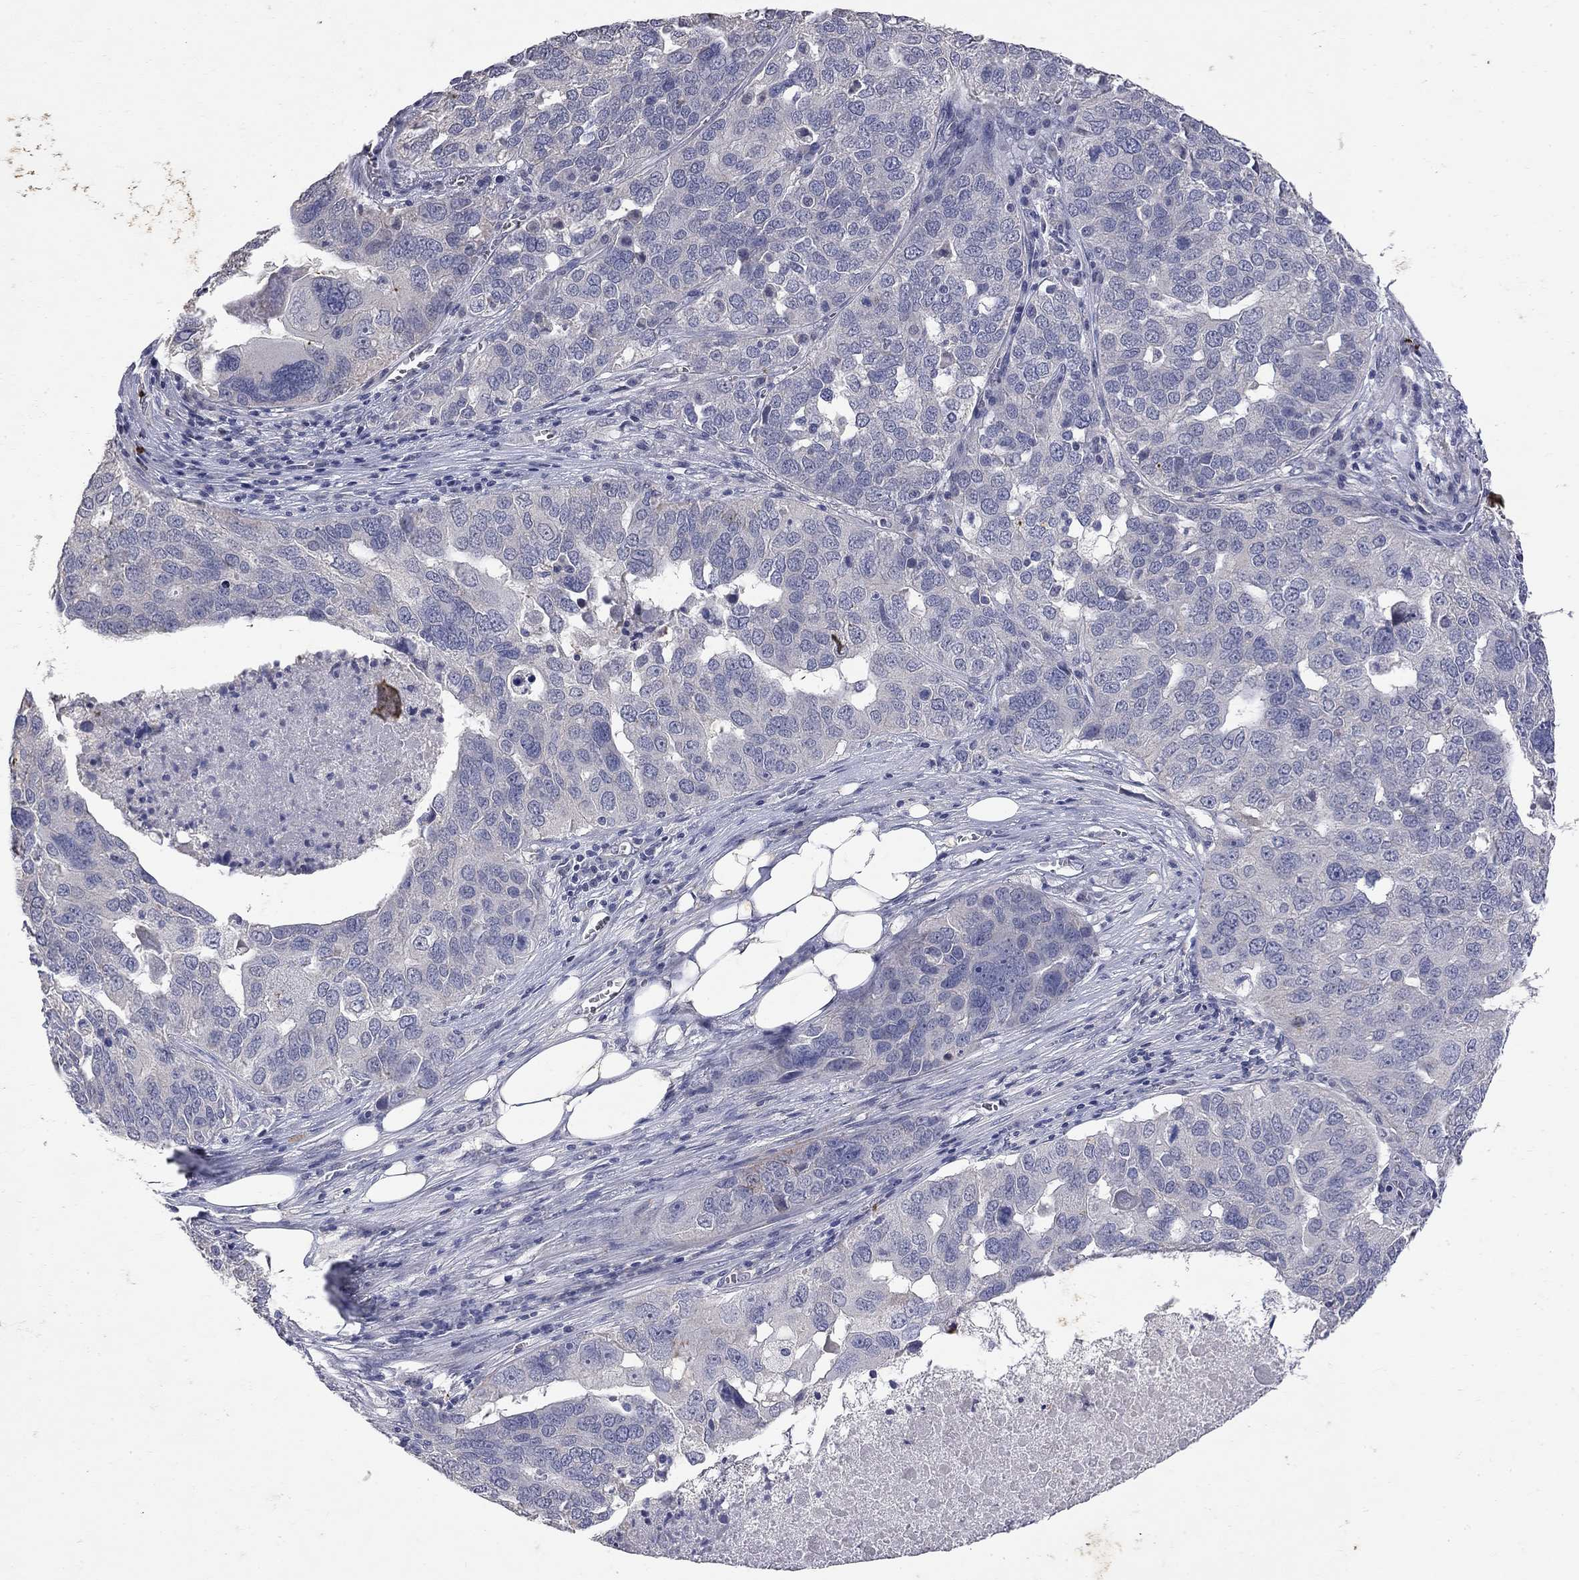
{"staining": {"intensity": "negative", "quantity": "none", "location": "none"}, "tissue": "ovarian cancer", "cell_type": "Tumor cells", "image_type": "cancer", "snomed": [{"axis": "morphology", "description": "Carcinoma, endometroid"}, {"axis": "topography", "description": "Soft tissue"}, {"axis": "topography", "description": "Ovary"}], "caption": "Immunohistochemical staining of human ovarian endometroid carcinoma demonstrates no significant expression in tumor cells.", "gene": "NOS2", "patient": {"sex": "female", "age": 52}}